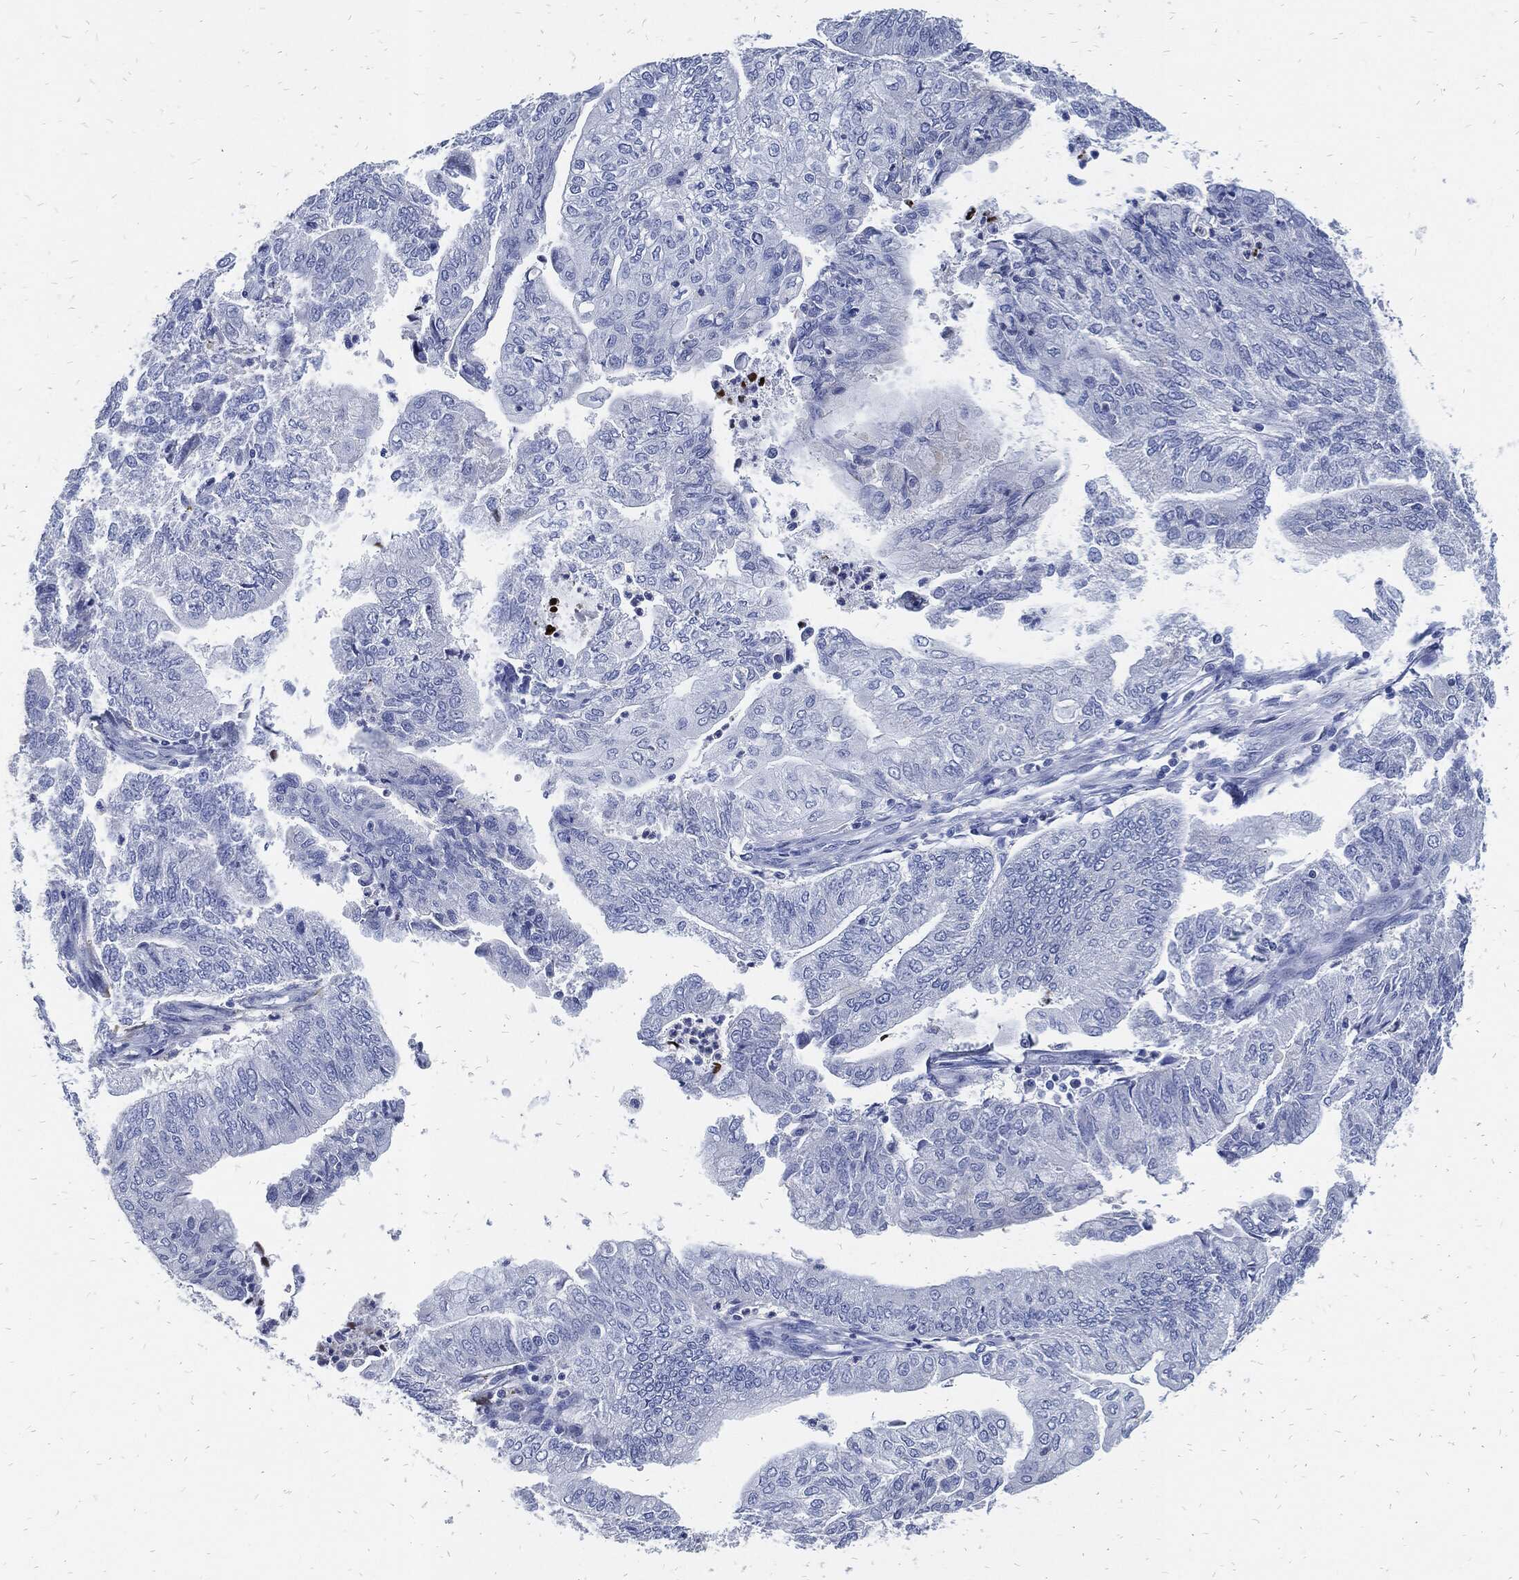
{"staining": {"intensity": "negative", "quantity": "none", "location": "none"}, "tissue": "endometrial cancer", "cell_type": "Tumor cells", "image_type": "cancer", "snomed": [{"axis": "morphology", "description": "Adenocarcinoma, NOS"}, {"axis": "topography", "description": "Endometrium"}], "caption": "The micrograph demonstrates no significant staining in tumor cells of endometrial cancer (adenocarcinoma).", "gene": "FABP4", "patient": {"sex": "female", "age": 59}}